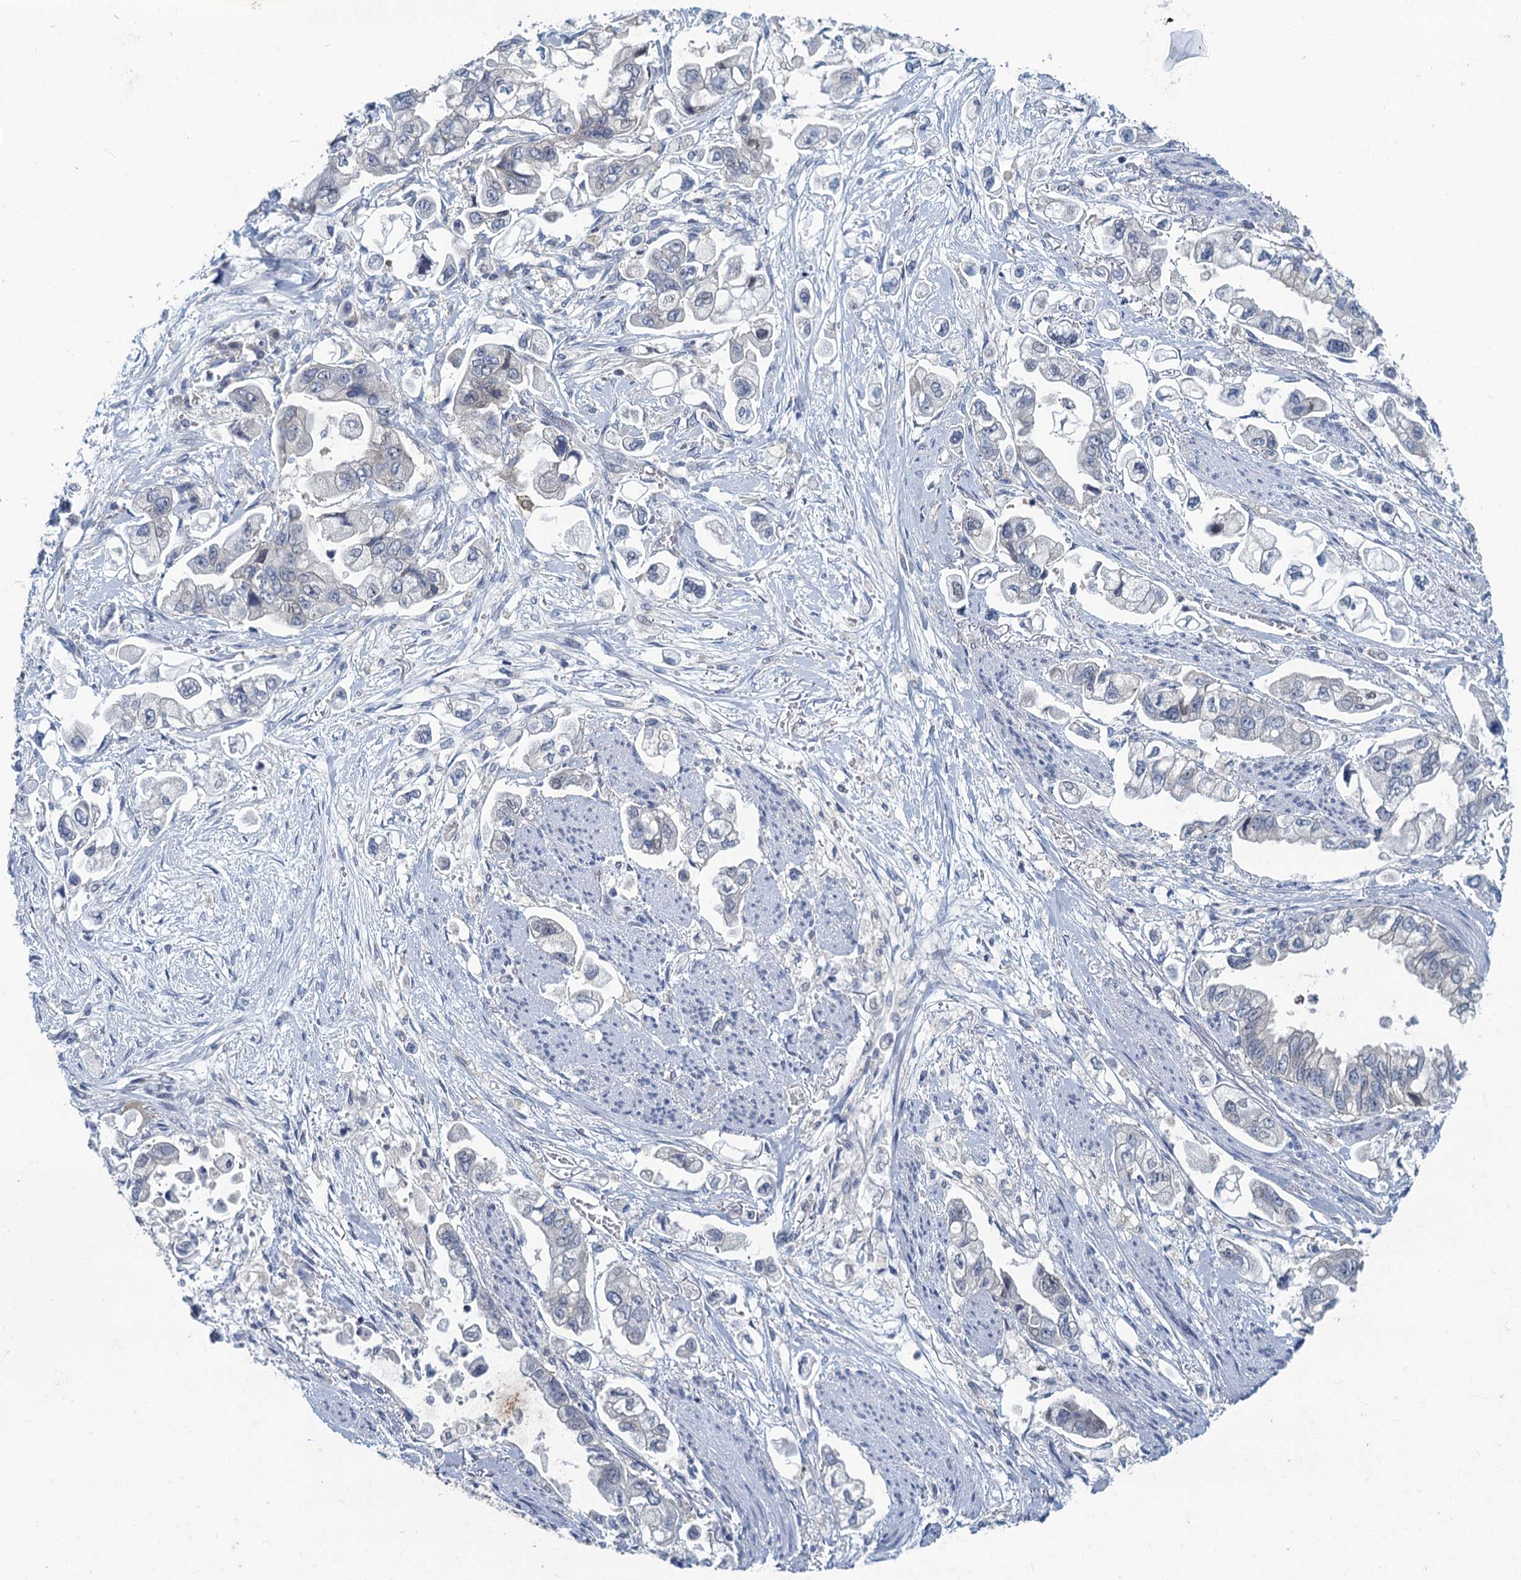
{"staining": {"intensity": "negative", "quantity": "none", "location": "none"}, "tissue": "stomach cancer", "cell_type": "Tumor cells", "image_type": "cancer", "snomed": [{"axis": "morphology", "description": "Adenocarcinoma, NOS"}, {"axis": "topography", "description": "Stomach"}], "caption": "Immunohistochemistry image of human adenocarcinoma (stomach) stained for a protein (brown), which exhibits no staining in tumor cells.", "gene": "NCKAP1L", "patient": {"sex": "male", "age": 62}}